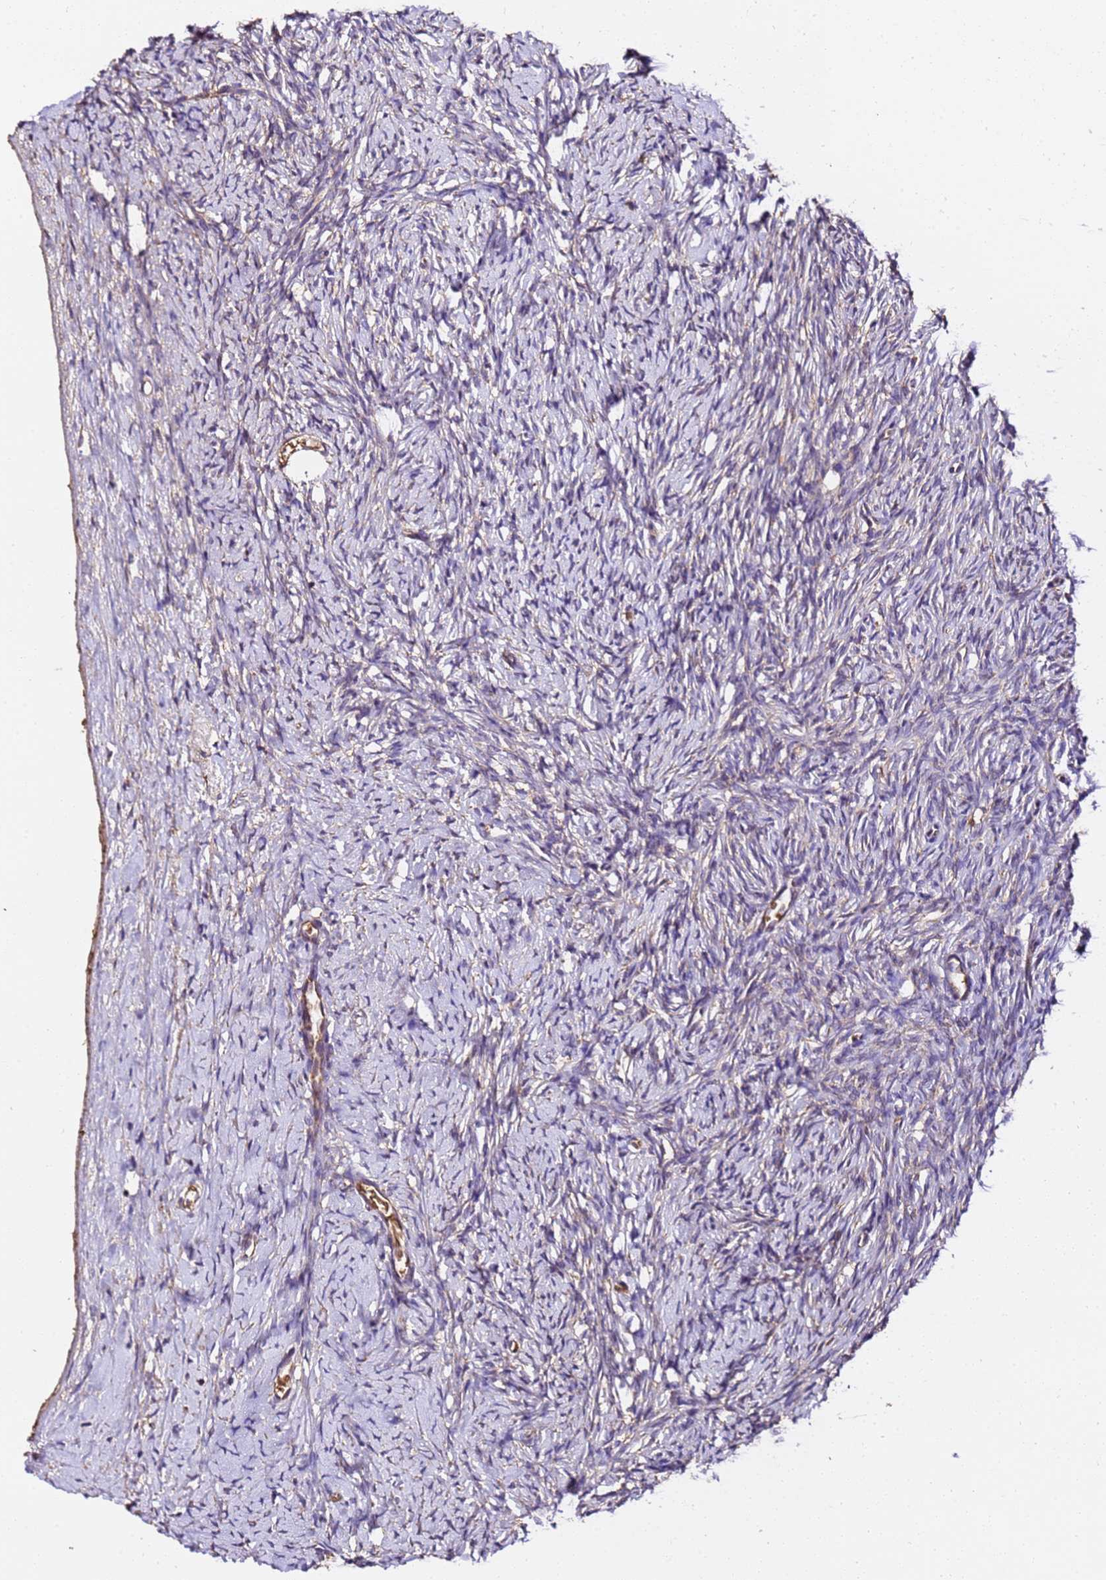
{"staining": {"intensity": "strong", "quantity": ">75%", "location": "cytoplasmic/membranous"}, "tissue": "ovary", "cell_type": "Follicle cells", "image_type": "normal", "snomed": [{"axis": "morphology", "description": "Normal tissue, NOS"}, {"axis": "morphology", "description": "Developmental malformation"}, {"axis": "topography", "description": "Ovary"}], "caption": "Brown immunohistochemical staining in unremarkable ovary reveals strong cytoplasmic/membranous staining in about >75% of follicle cells.", "gene": "LRRIQ1", "patient": {"sex": "female", "age": 39}}